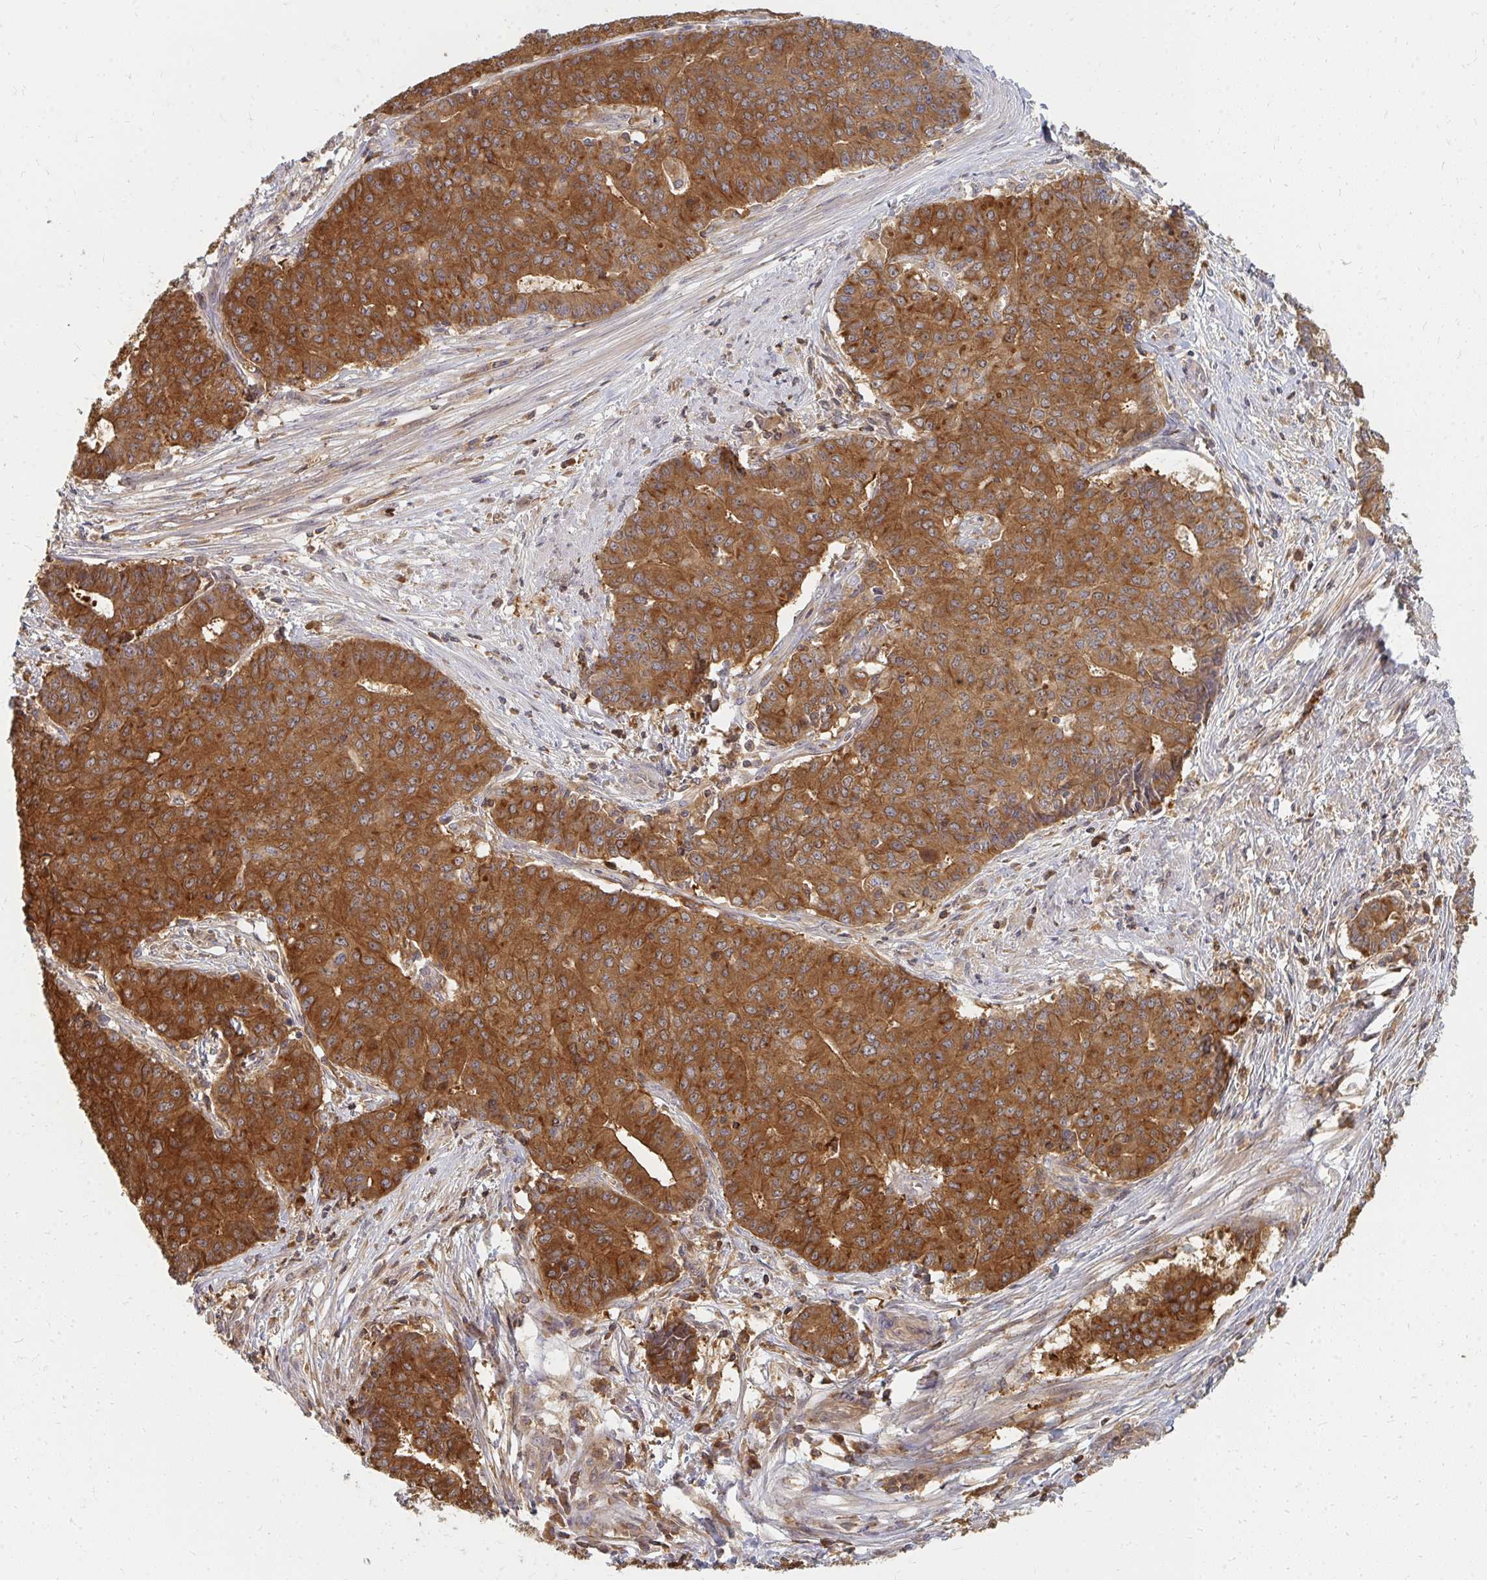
{"staining": {"intensity": "moderate", "quantity": ">75%", "location": "cytoplasmic/membranous"}, "tissue": "endometrial cancer", "cell_type": "Tumor cells", "image_type": "cancer", "snomed": [{"axis": "morphology", "description": "Adenocarcinoma, NOS"}, {"axis": "topography", "description": "Endometrium"}], "caption": "DAB (3,3'-diaminobenzidine) immunohistochemical staining of human endometrial cancer exhibits moderate cytoplasmic/membranous protein positivity in about >75% of tumor cells.", "gene": "ZNF285", "patient": {"sex": "female", "age": 59}}